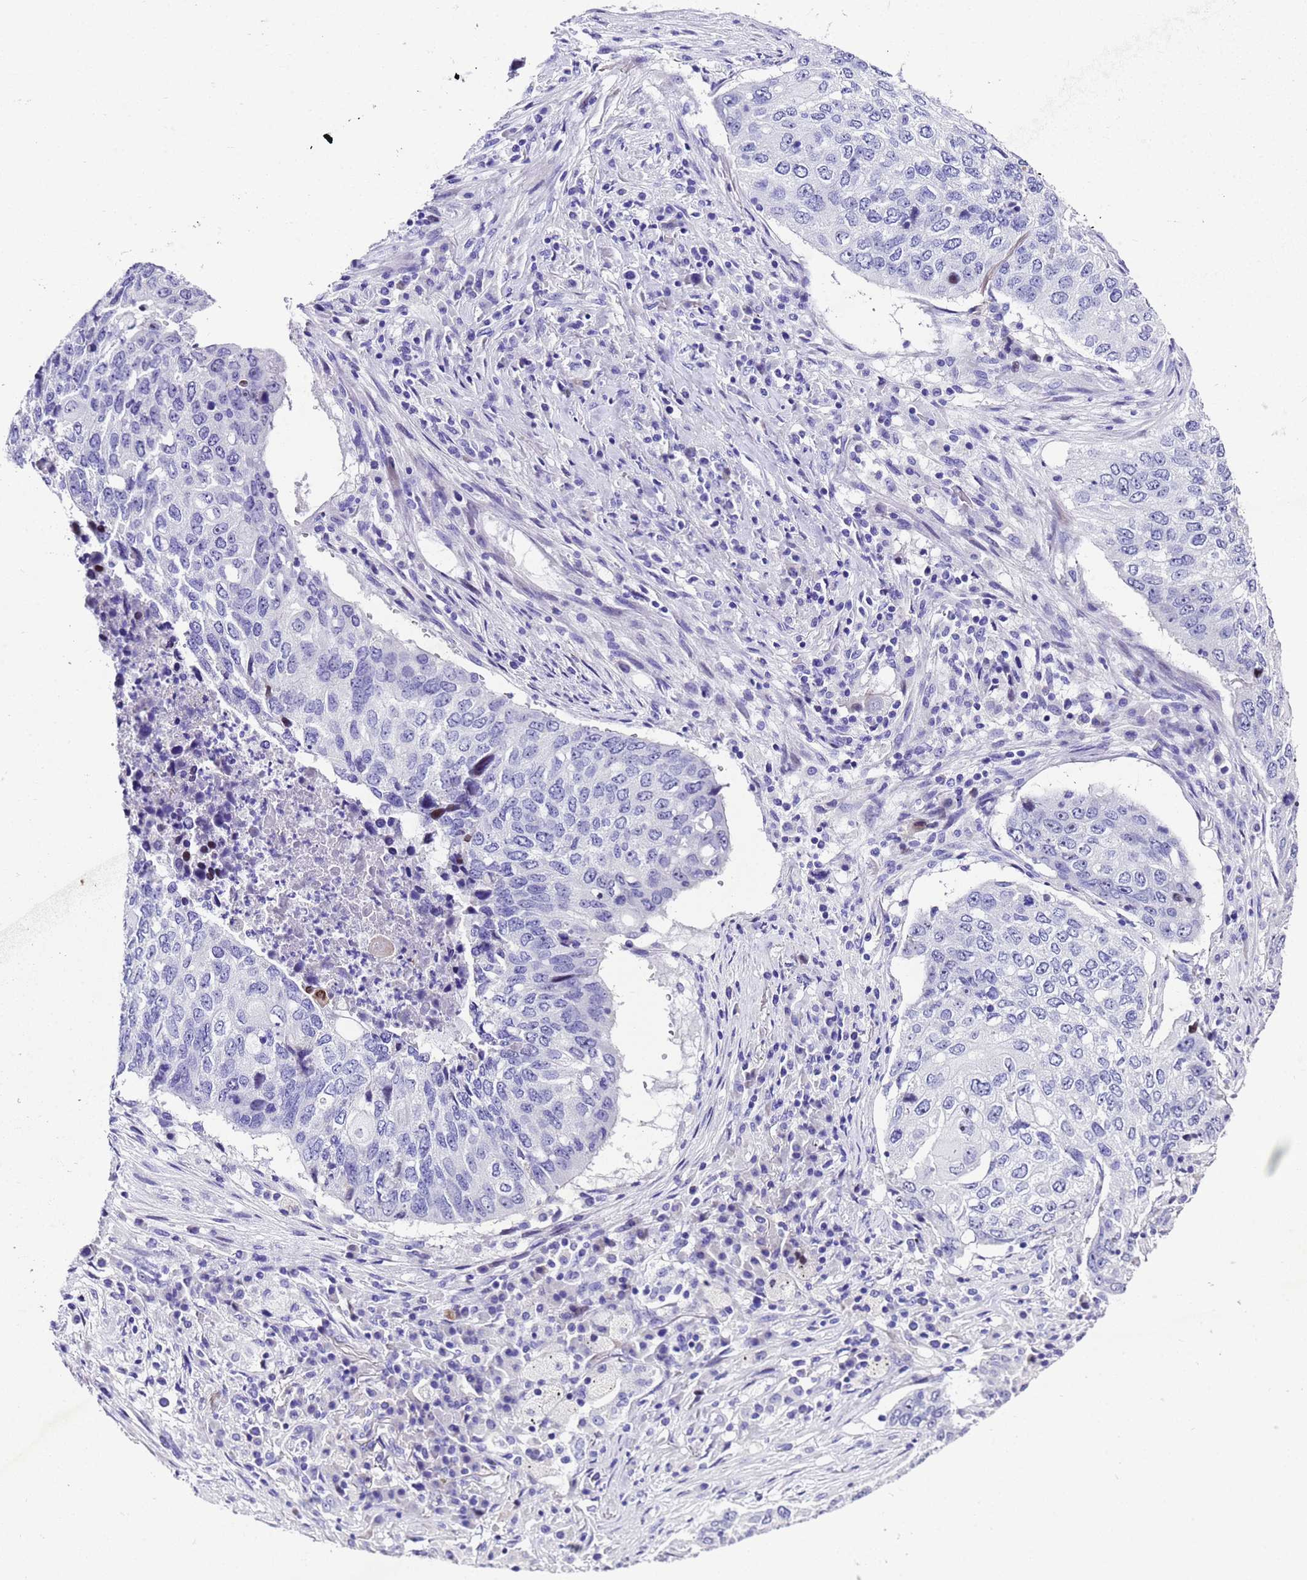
{"staining": {"intensity": "negative", "quantity": "none", "location": "none"}, "tissue": "lung cancer", "cell_type": "Tumor cells", "image_type": "cancer", "snomed": [{"axis": "morphology", "description": "Squamous cell carcinoma, NOS"}, {"axis": "topography", "description": "Lung"}], "caption": "This is an immunohistochemistry micrograph of human lung squamous cell carcinoma. There is no positivity in tumor cells.", "gene": "UGT2B10", "patient": {"sex": "female", "age": 63}}